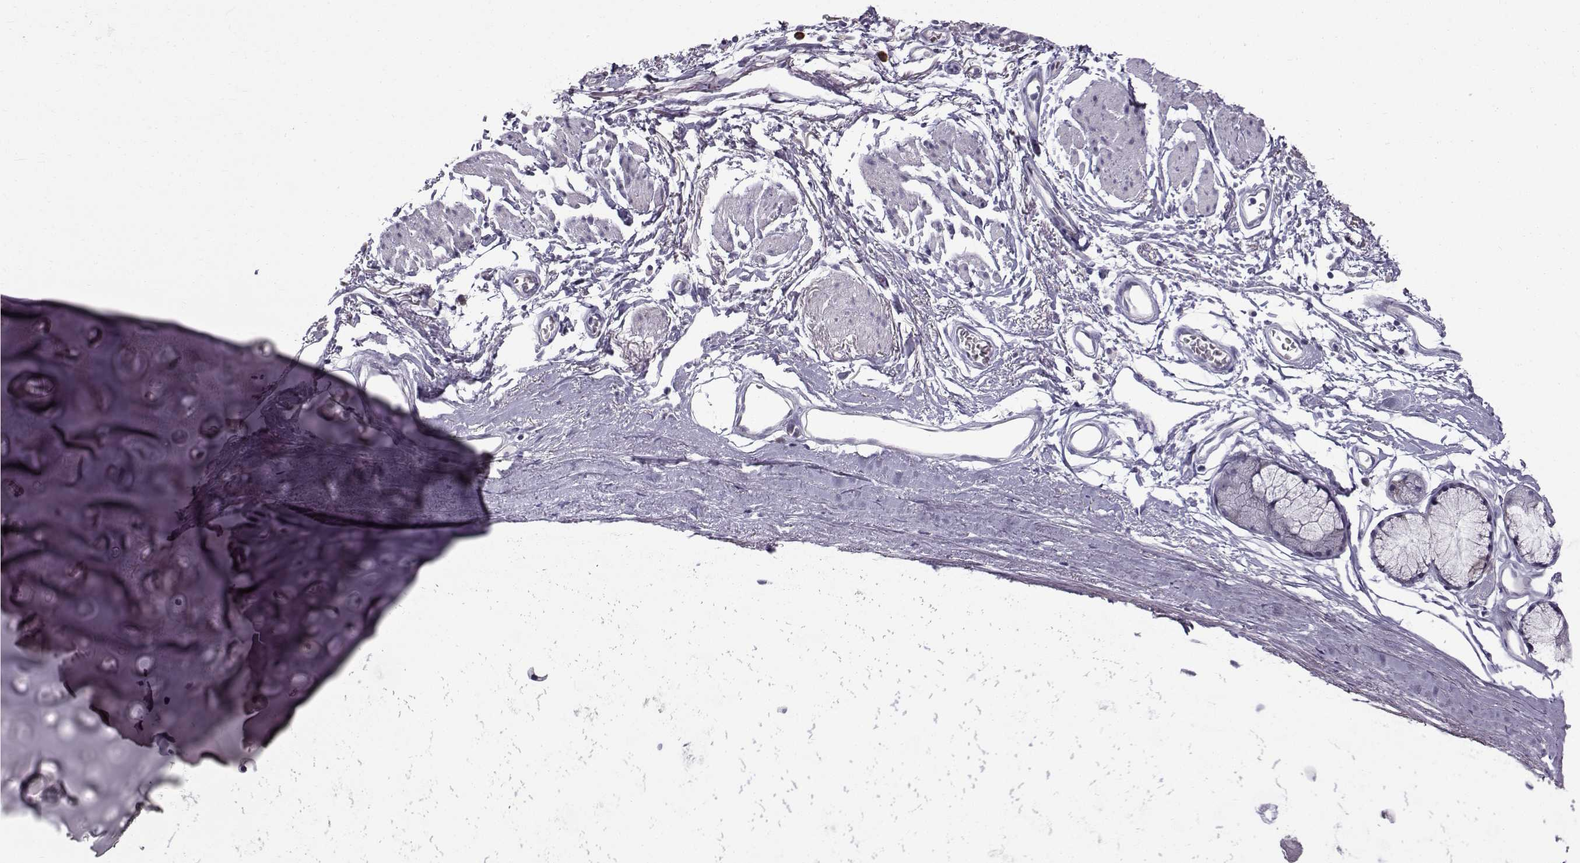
{"staining": {"intensity": "negative", "quantity": "none", "location": "none"}, "tissue": "soft tissue", "cell_type": "Chondrocytes", "image_type": "normal", "snomed": [{"axis": "morphology", "description": "Normal tissue, NOS"}, {"axis": "topography", "description": "Cartilage tissue"}, {"axis": "topography", "description": "Bronchus"}], "caption": "DAB immunohistochemical staining of normal human soft tissue exhibits no significant expression in chondrocytes.", "gene": "ROPN1B", "patient": {"sex": "female", "age": 79}}